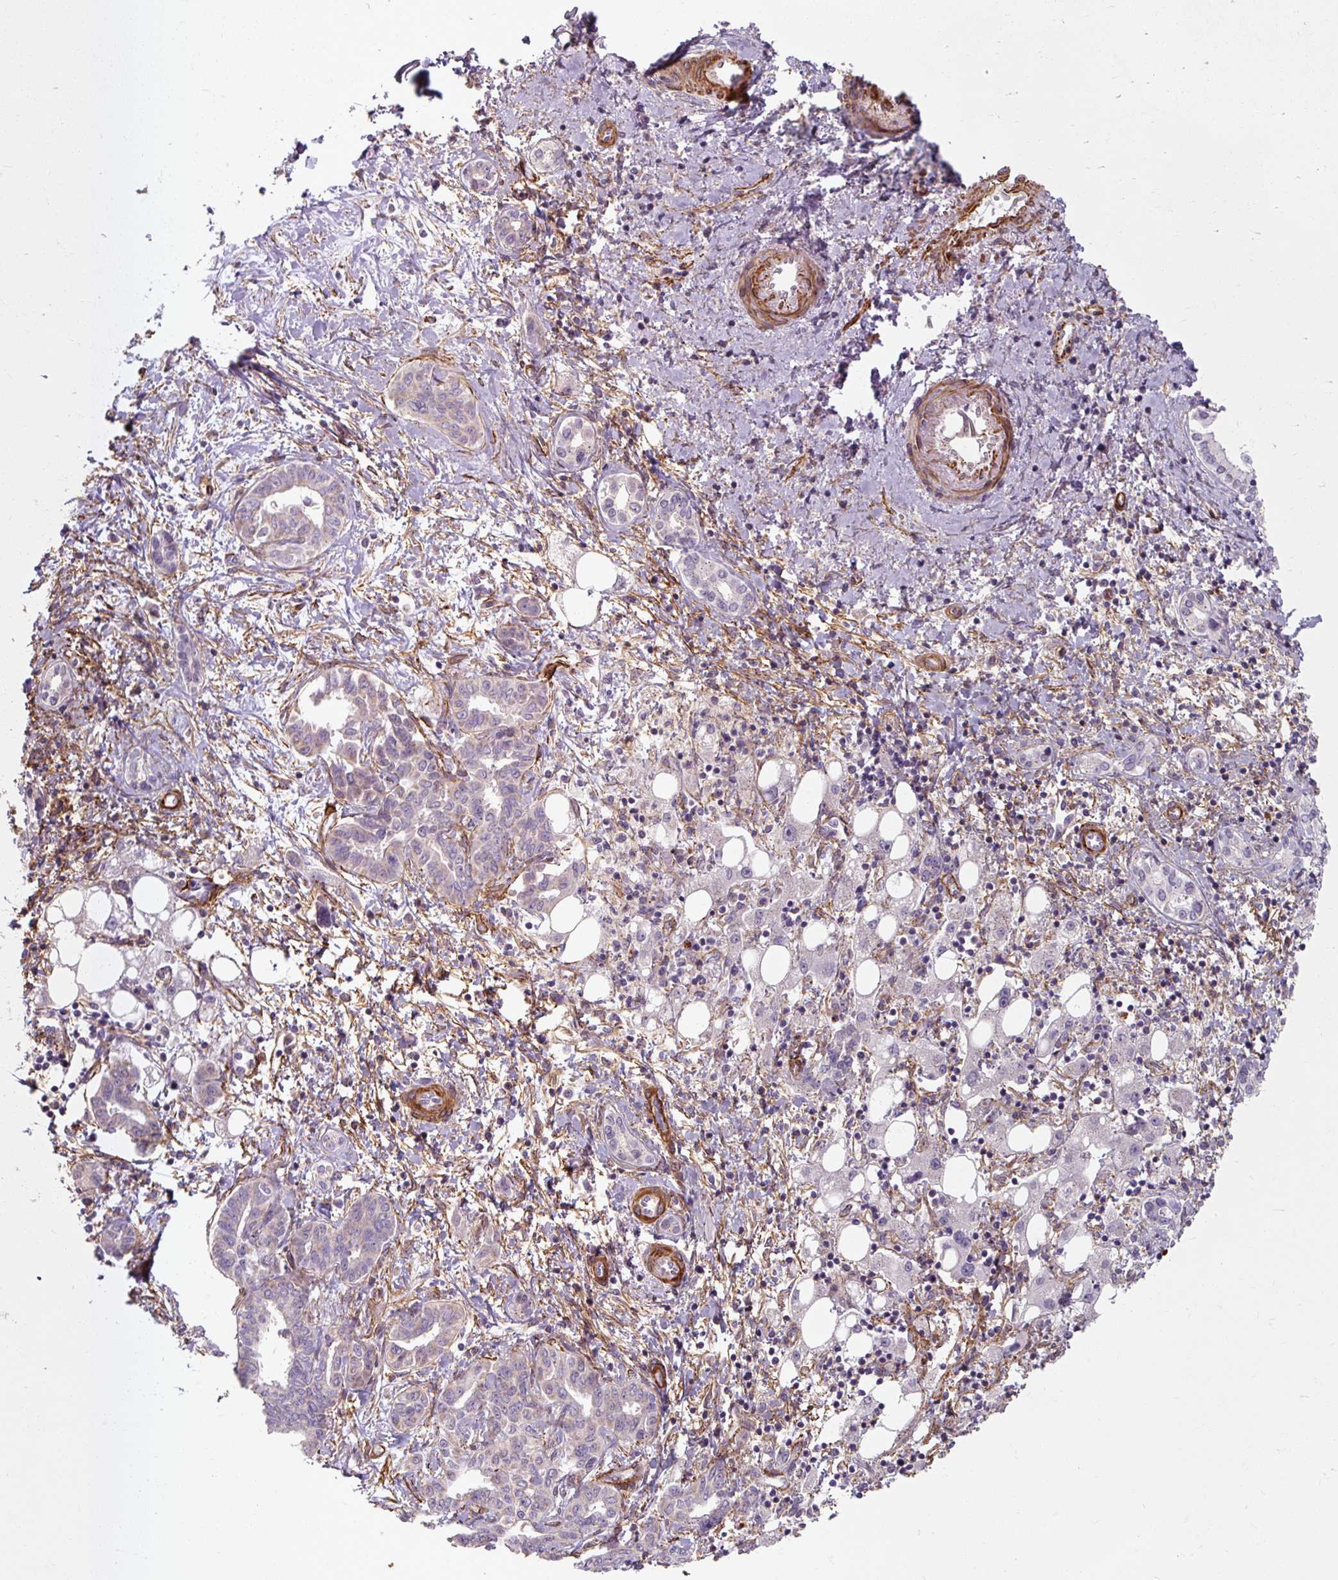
{"staining": {"intensity": "negative", "quantity": "none", "location": "none"}, "tissue": "liver cancer", "cell_type": "Tumor cells", "image_type": "cancer", "snomed": [{"axis": "morphology", "description": "Cholangiocarcinoma"}, {"axis": "topography", "description": "Liver"}], "caption": "Tumor cells are negative for protein expression in human liver cancer.", "gene": "MRPS5", "patient": {"sex": "female", "age": 77}}